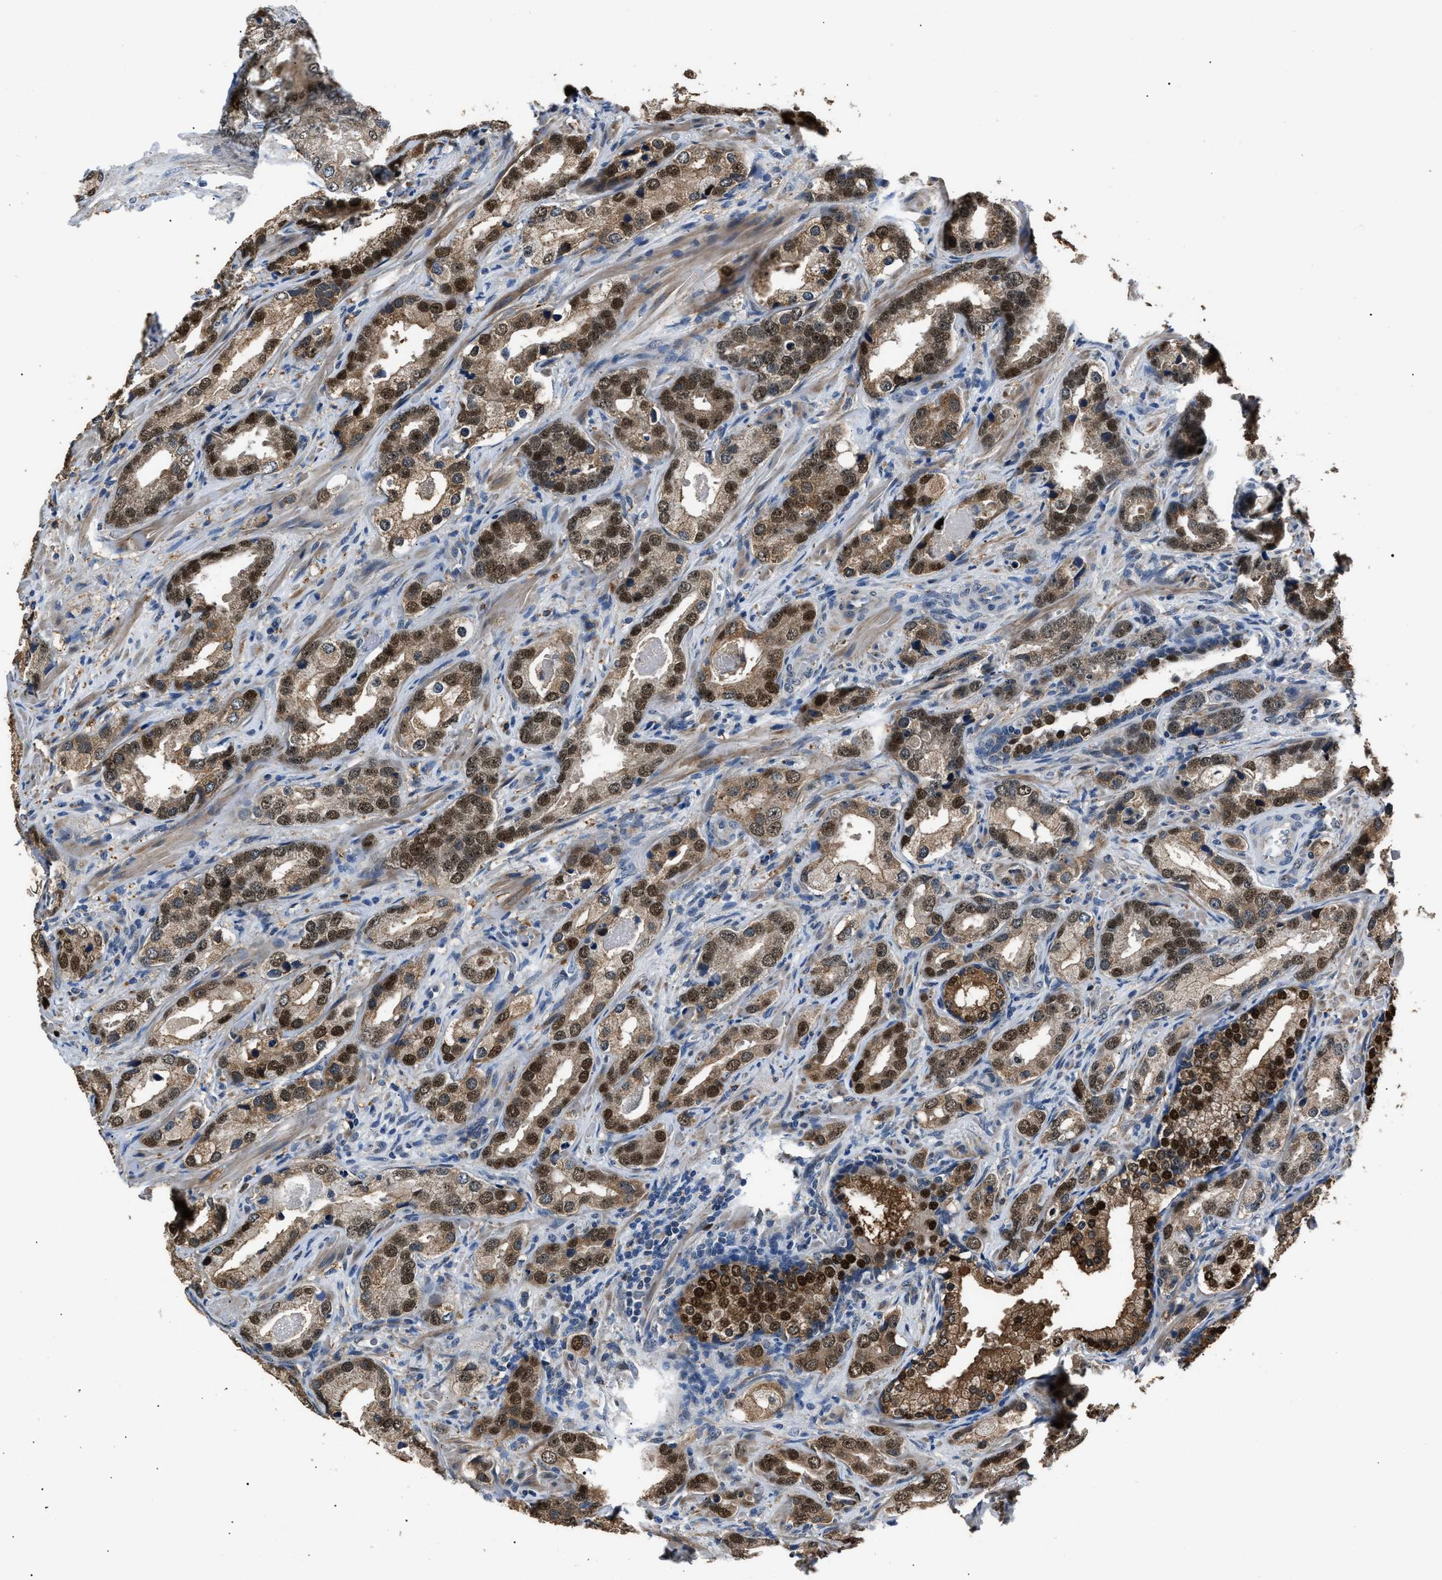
{"staining": {"intensity": "strong", "quantity": ">75%", "location": "cytoplasmic/membranous,nuclear"}, "tissue": "prostate cancer", "cell_type": "Tumor cells", "image_type": "cancer", "snomed": [{"axis": "morphology", "description": "Adenocarcinoma, High grade"}, {"axis": "topography", "description": "Prostate"}], "caption": "A photomicrograph showing strong cytoplasmic/membranous and nuclear positivity in about >75% of tumor cells in high-grade adenocarcinoma (prostate), as visualized by brown immunohistochemical staining.", "gene": "NSUN5", "patient": {"sex": "male", "age": 63}}